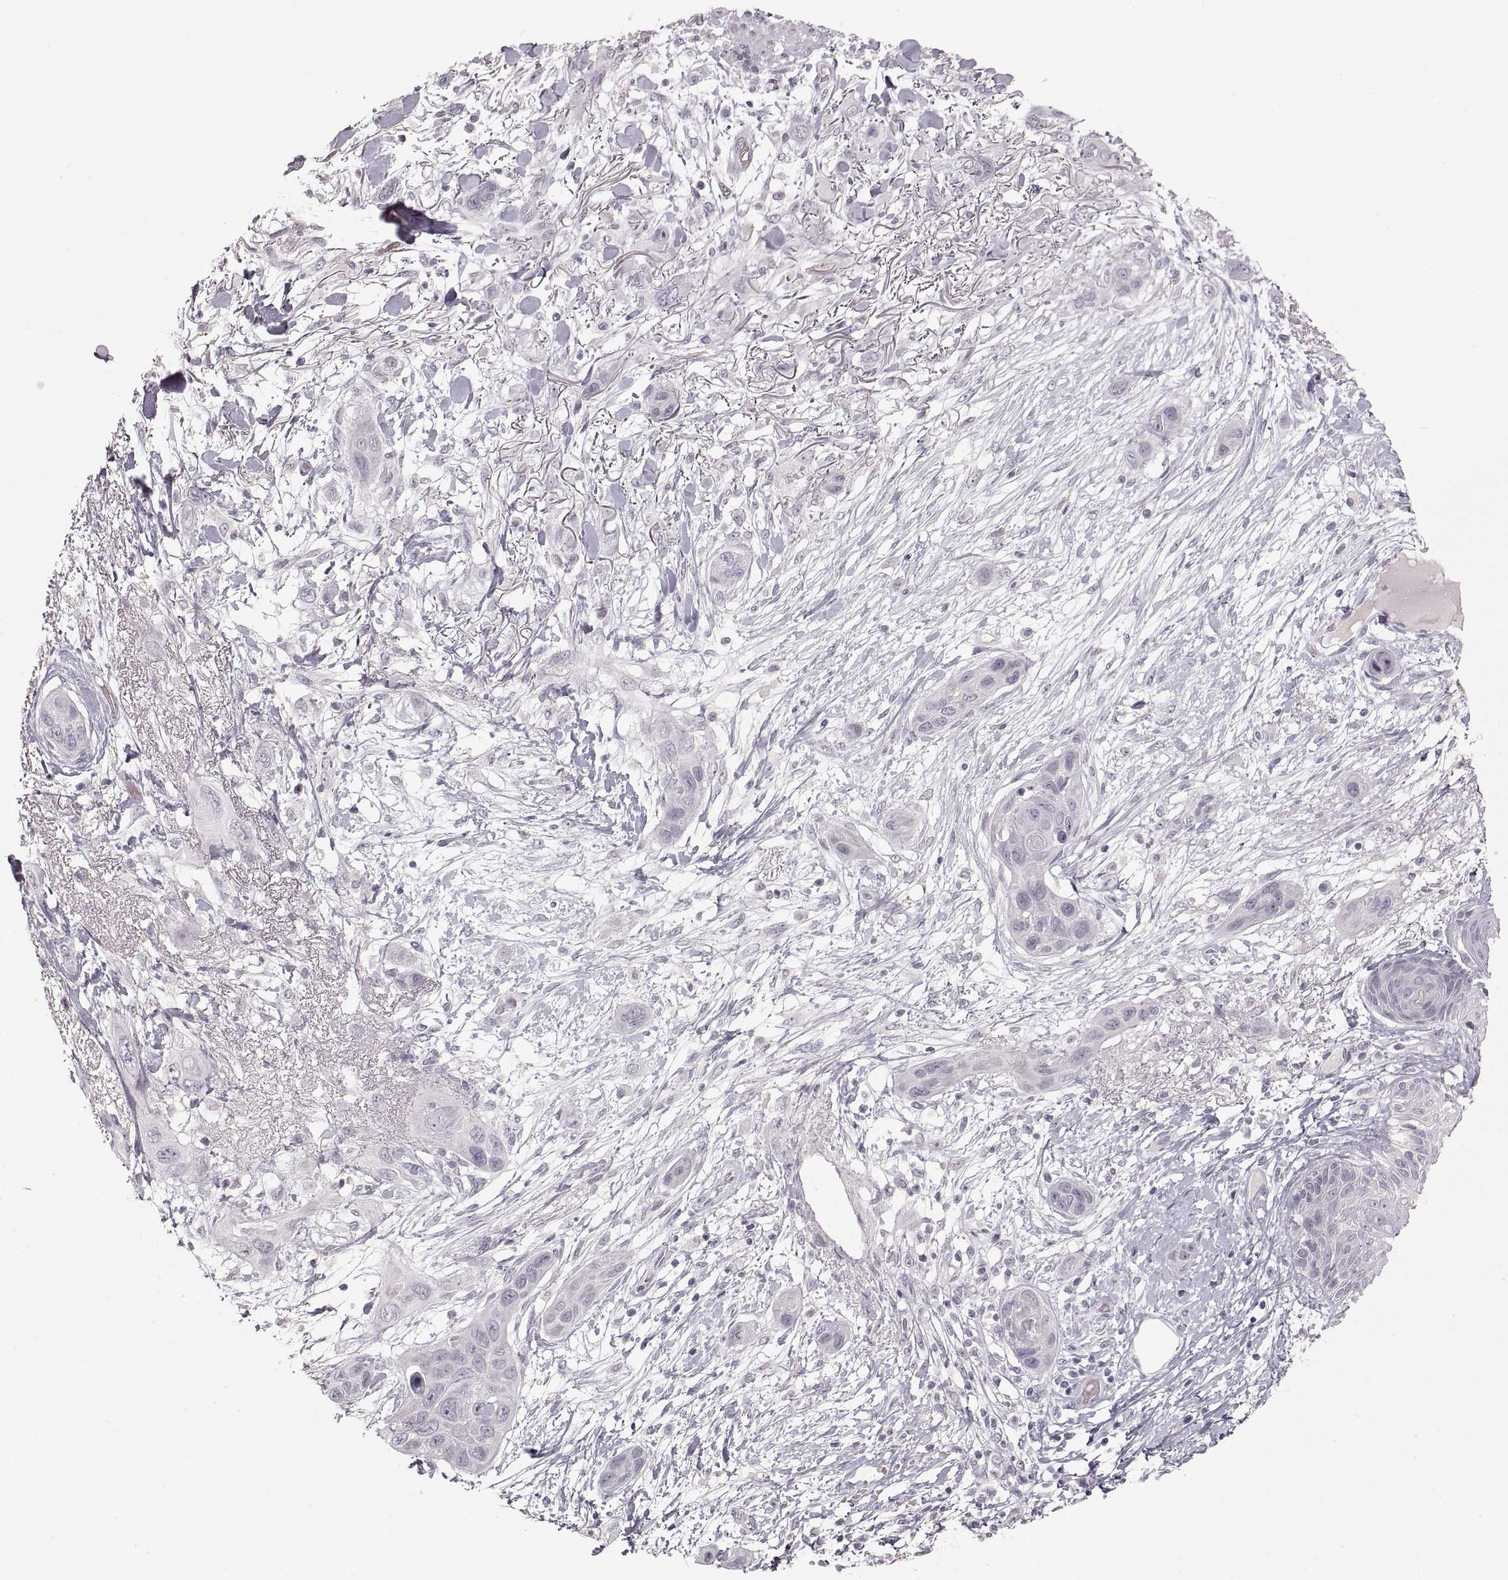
{"staining": {"intensity": "negative", "quantity": "none", "location": "none"}, "tissue": "skin cancer", "cell_type": "Tumor cells", "image_type": "cancer", "snomed": [{"axis": "morphology", "description": "Squamous cell carcinoma, NOS"}, {"axis": "topography", "description": "Skin"}], "caption": "Immunohistochemical staining of human skin cancer (squamous cell carcinoma) demonstrates no significant expression in tumor cells. (Brightfield microscopy of DAB (3,3'-diaminobenzidine) IHC at high magnification).", "gene": "PCSK2", "patient": {"sex": "male", "age": 79}}